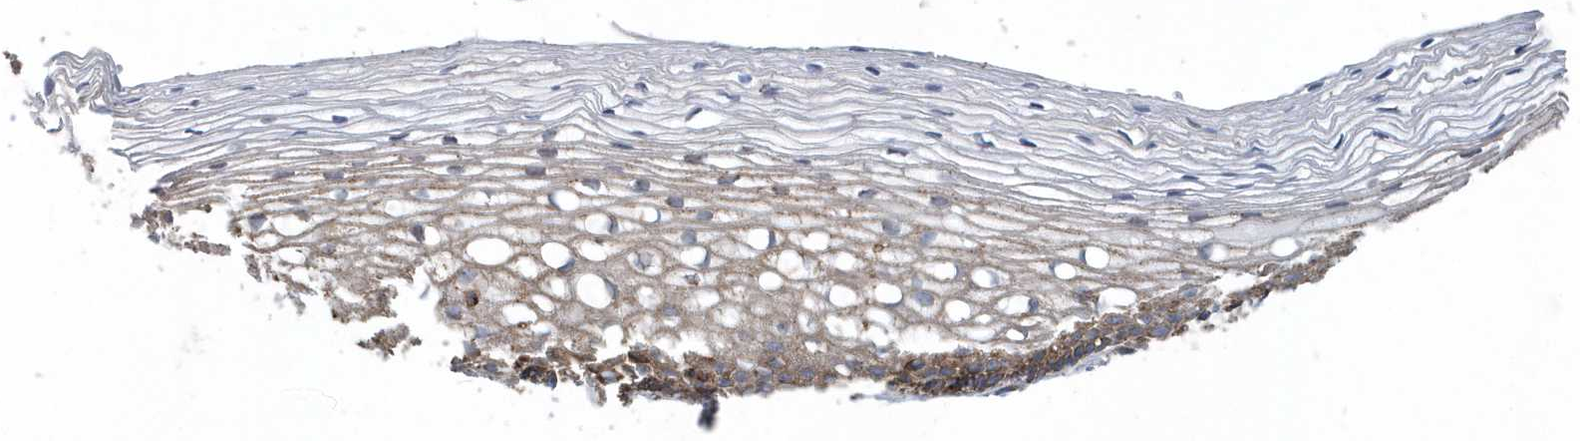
{"staining": {"intensity": "moderate", "quantity": ">75%", "location": "cytoplasmic/membranous"}, "tissue": "cervix", "cell_type": "Glandular cells", "image_type": "normal", "snomed": [{"axis": "morphology", "description": "Normal tissue, NOS"}, {"axis": "topography", "description": "Cervix"}], "caption": "IHC image of benign cervix: human cervix stained using immunohistochemistry demonstrates medium levels of moderate protein expression localized specifically in the cytoplasmic/membranous of glandular cells, appearing as a cytoplasmic/membranous brown color.", "gene": "MMUT", "patient": {"sex": "female", "age": 27}}